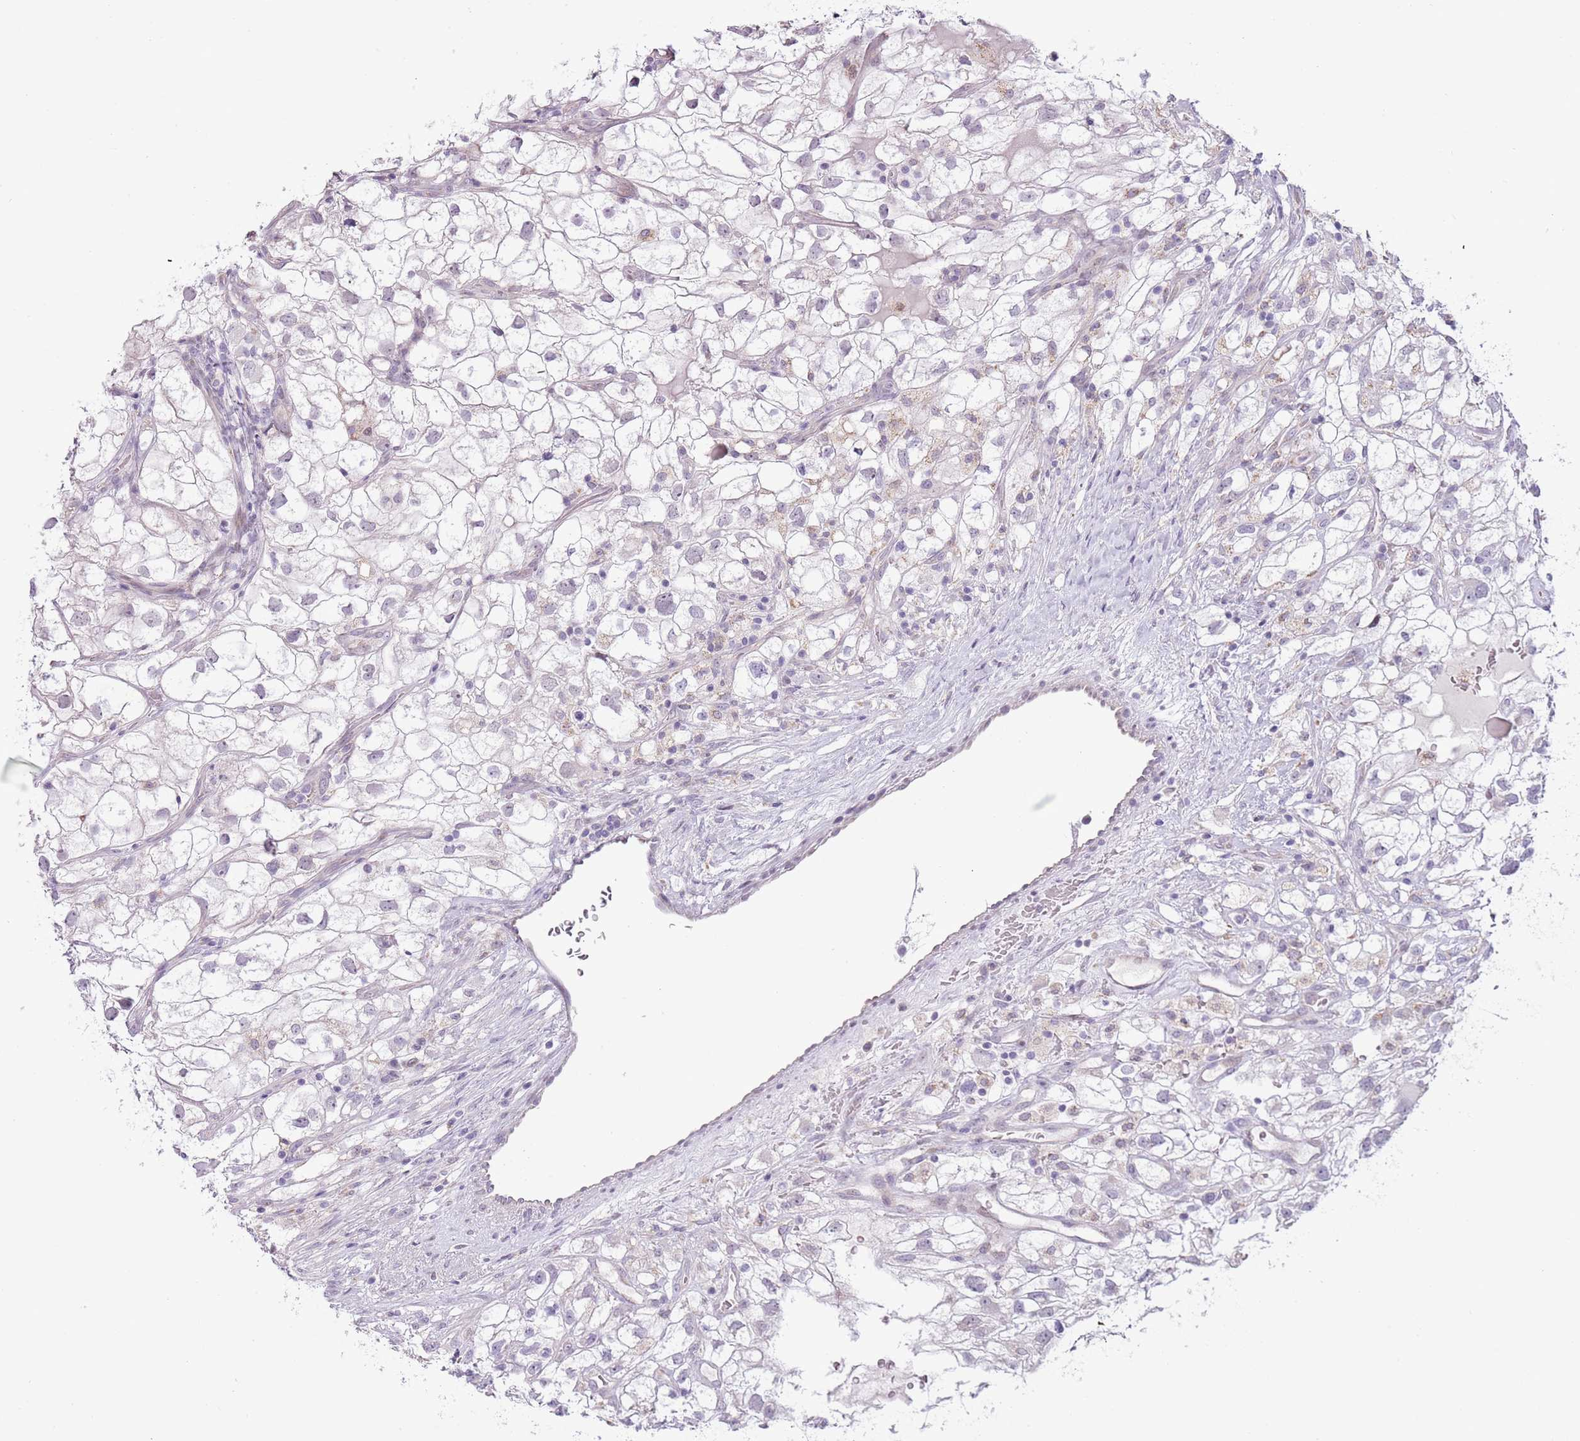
{"staining": {"intensity": "negative", "quantity": "none", "location": "none"}, "tissue": "renal cancer", "cell_type": "Tumor cells", "image_type": "cancer", "snomed": [{"axis": "morphology", "description": "Adenocarcinoma, NOS"}, {"axis": "topography", "description": "Kidney"}], "caption": "A high-resolution photomicrograph shows immunohistochemistry (IHC) staining of adenocarcinoma (renal), which displays no significant positivity in tumor cells.", "gene": "MLLT11", "patient": {"sex": "male", "age": 59}}